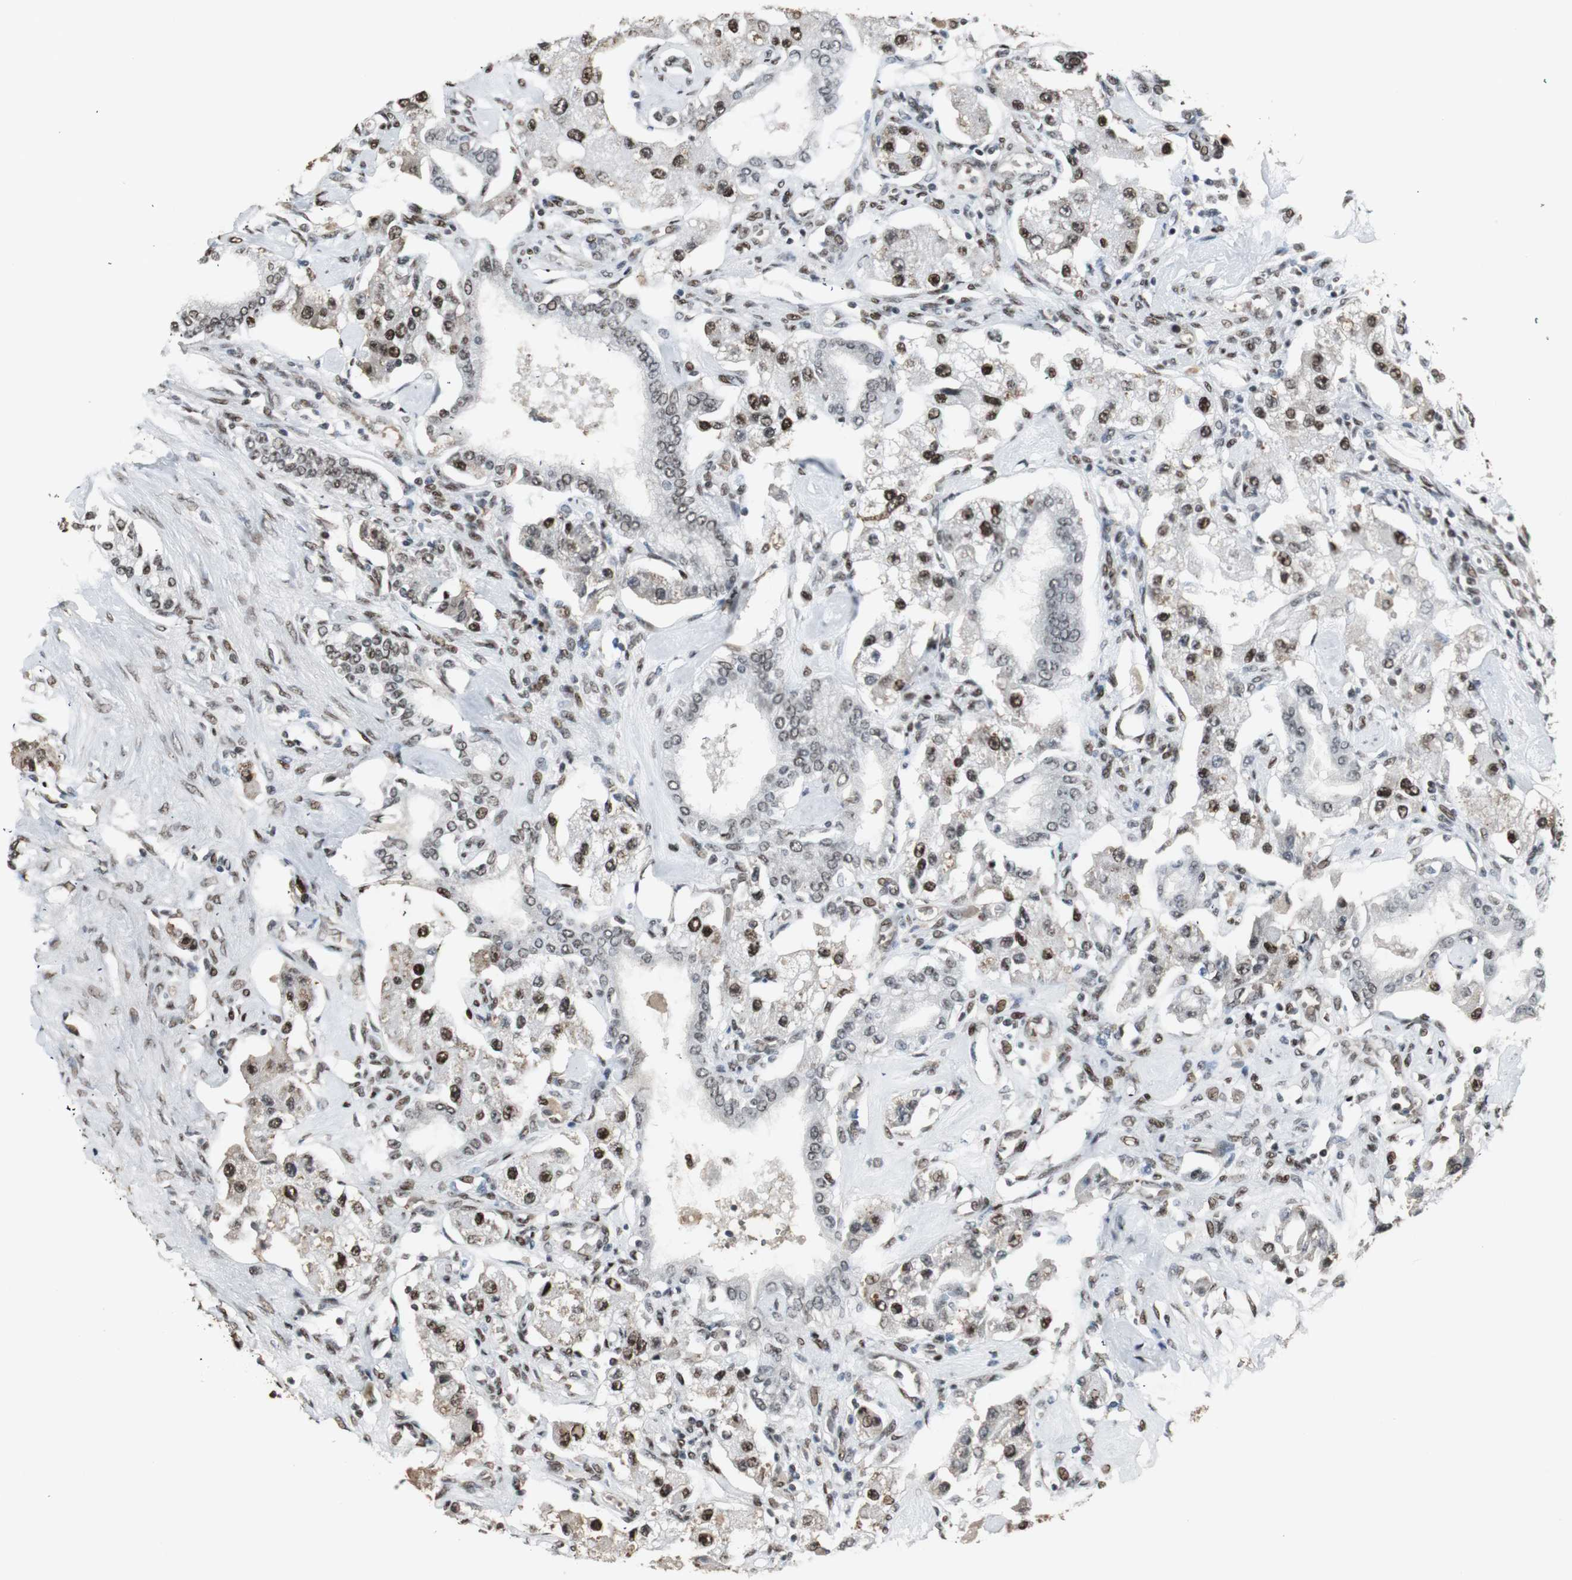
{"staining": {"intensity": "strong", "quantity": "25%-75%", "location": "nuclear"}, "tissue": "carcinoid", "cell_type": "Tumor cells", "image_type": "cancer", "snomed": [{"axis": "morphology", "description": "Carcinoid, malignant, NOS"}, {"axis": "topography", "description": "Pancreas"}], "caption": "Immunohistochemical staining of carcinoid demonstrates high levels of strong nuclear staining in approximately 25%-75% of tumor cells. (DAB IHC, brown staining for protein, blue staining for nuclei).", "gene": "TAF5", "patient": {"sex": "male", "age": 41}}